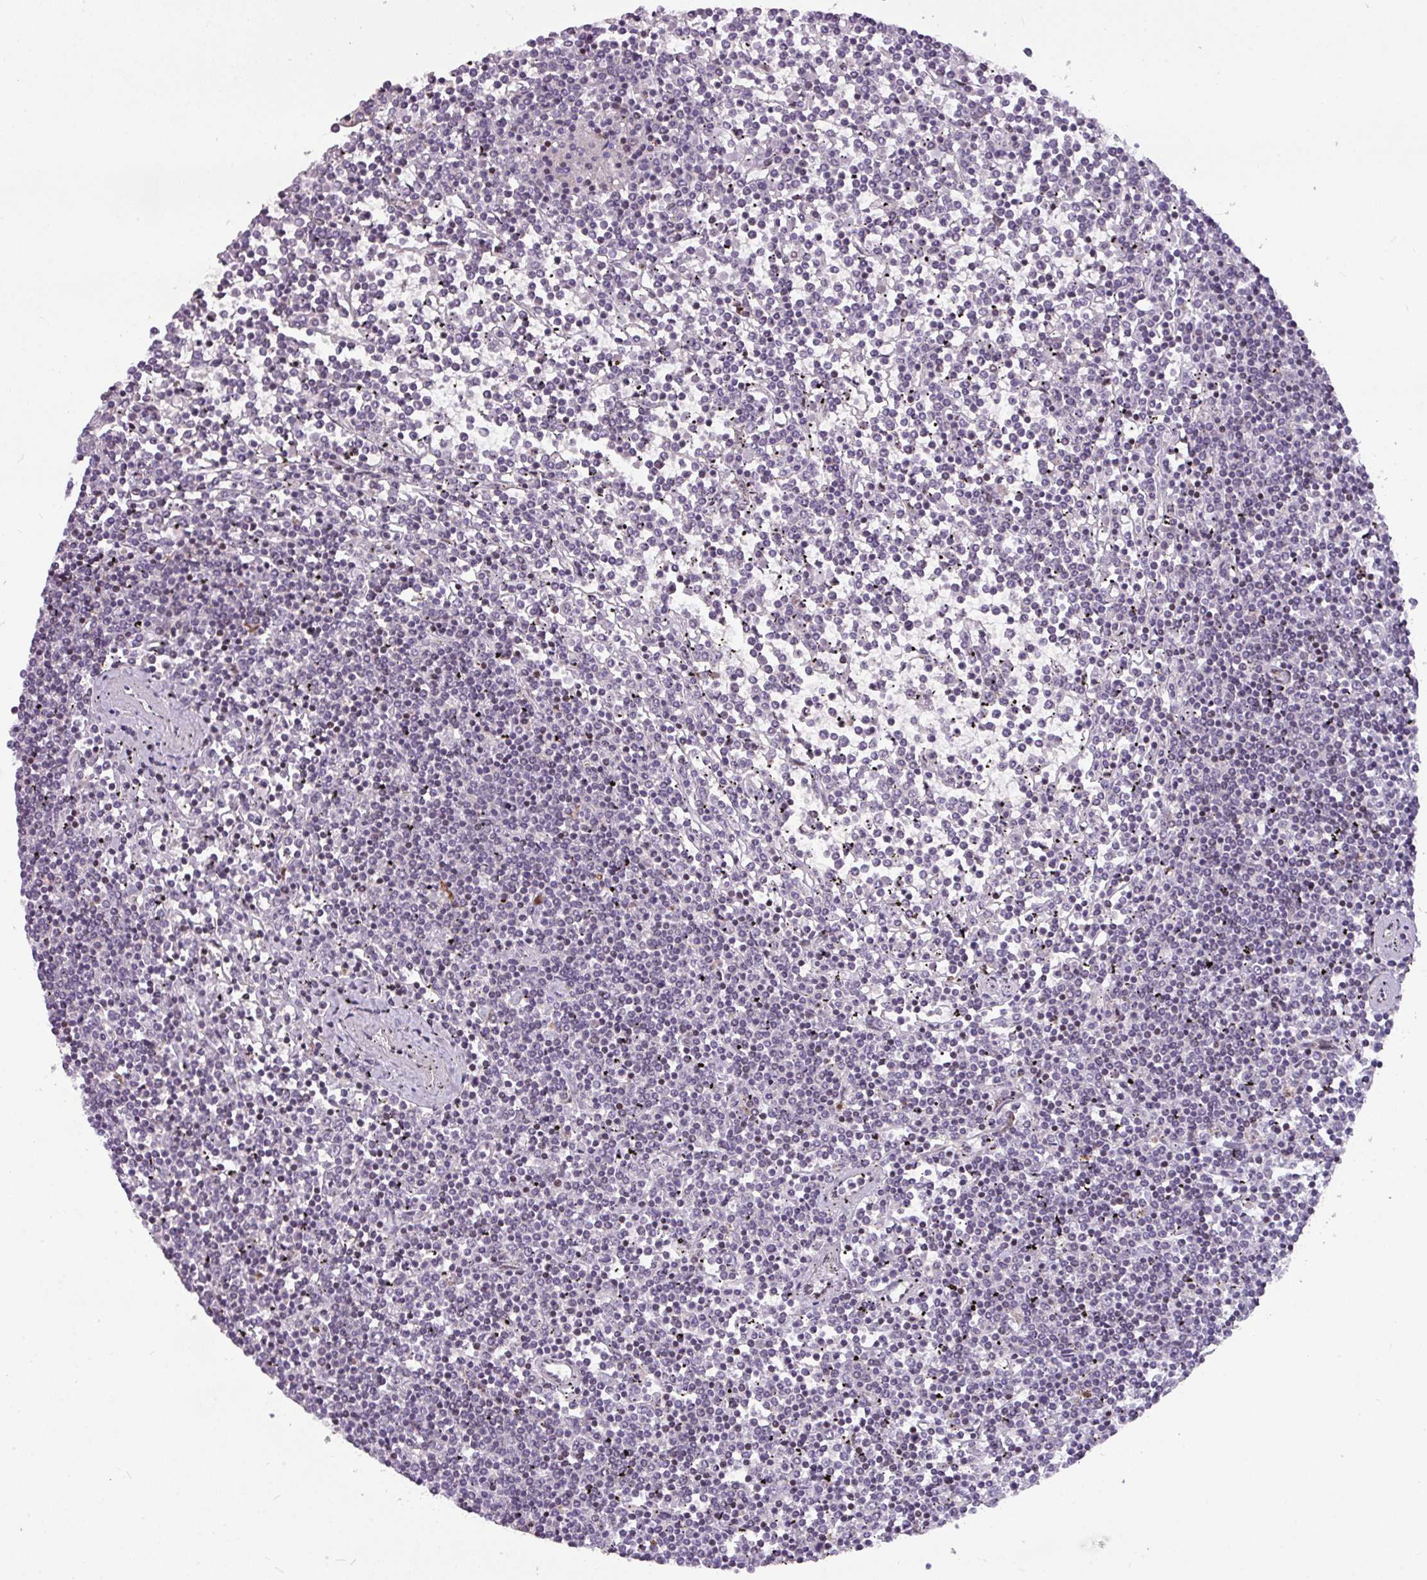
{"staining": {"intensity": "negative", "quantity": "none", "location": "none"}, "tissue": "lymphoma", "cell_type": "Tumor cells", "image_type": "cancer", "snomed": [{"axis": "morphology", "description": "Malignant lymphoma, non-Hodgkin's type, Low grade"}, {"axis": "topography", "description": "Spleen"}], "caption": "This is a micrograph of immunohistochemistry (IHC) staining of lymphoma, which shows no staining in tumor cells. The staining is performed using DAB (3,3'-diaminobenzidine) brown chromogen with nuclei counter-stained in using hematoxylin.", "gene": "SLC66A2", "patient": {"sex": "female", "age": 19}}